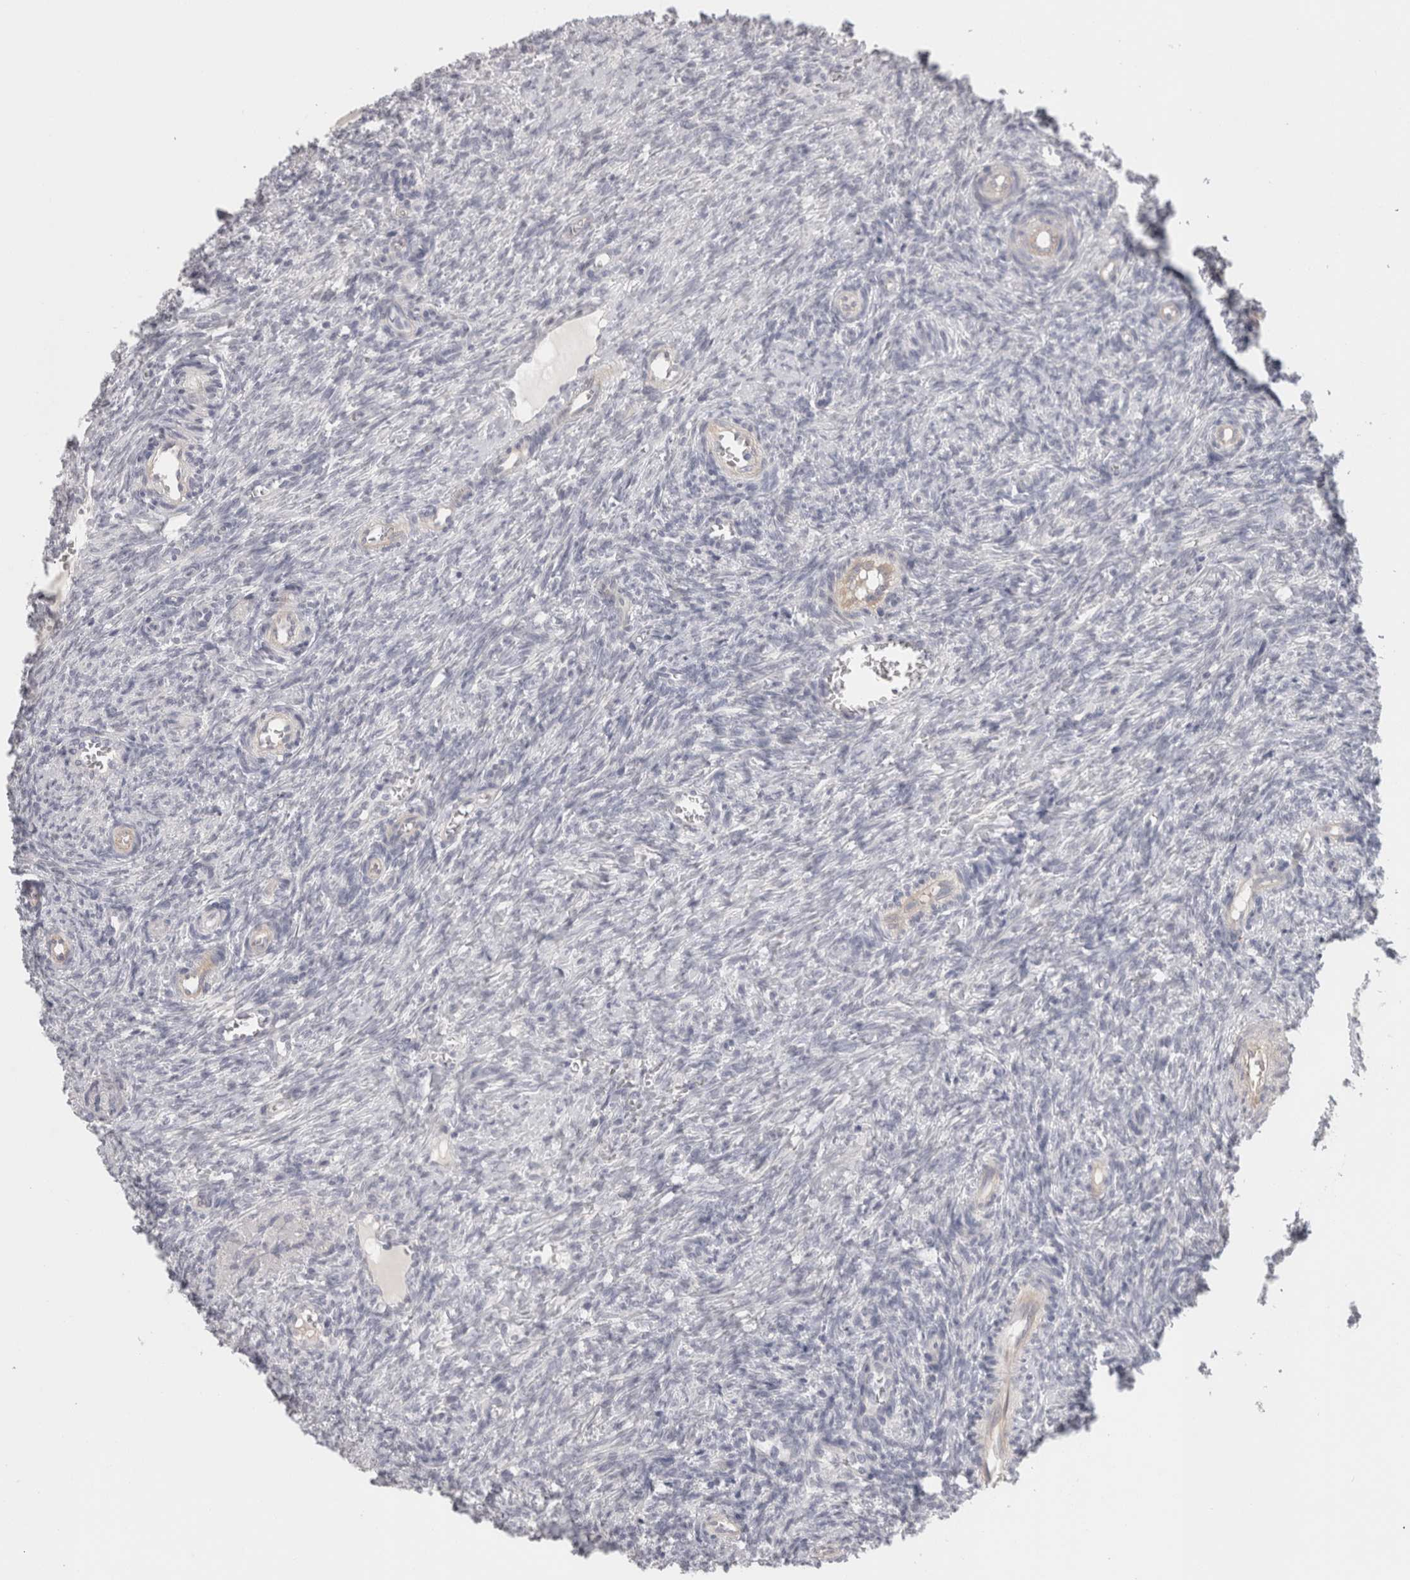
{"staining": {"intensity": "negative", "quantity": "none", "location": "none"}, "tissue": "ovary", "cell_type": "Follicle cells", "image_type": "normal", "snomed": [{"axis": "morphology", "description": "Normal tissue, NOS"}, {"axis": "topography", "description": "Ovary"}], "caption": "A high-resolution histopathology image shows immunohistochemistry staining of unremarkable ovary, which exhibits no significant staining in follicle cells.", "gene": "FBLIM1", "patient": {"sex": "female", "age": 41}}